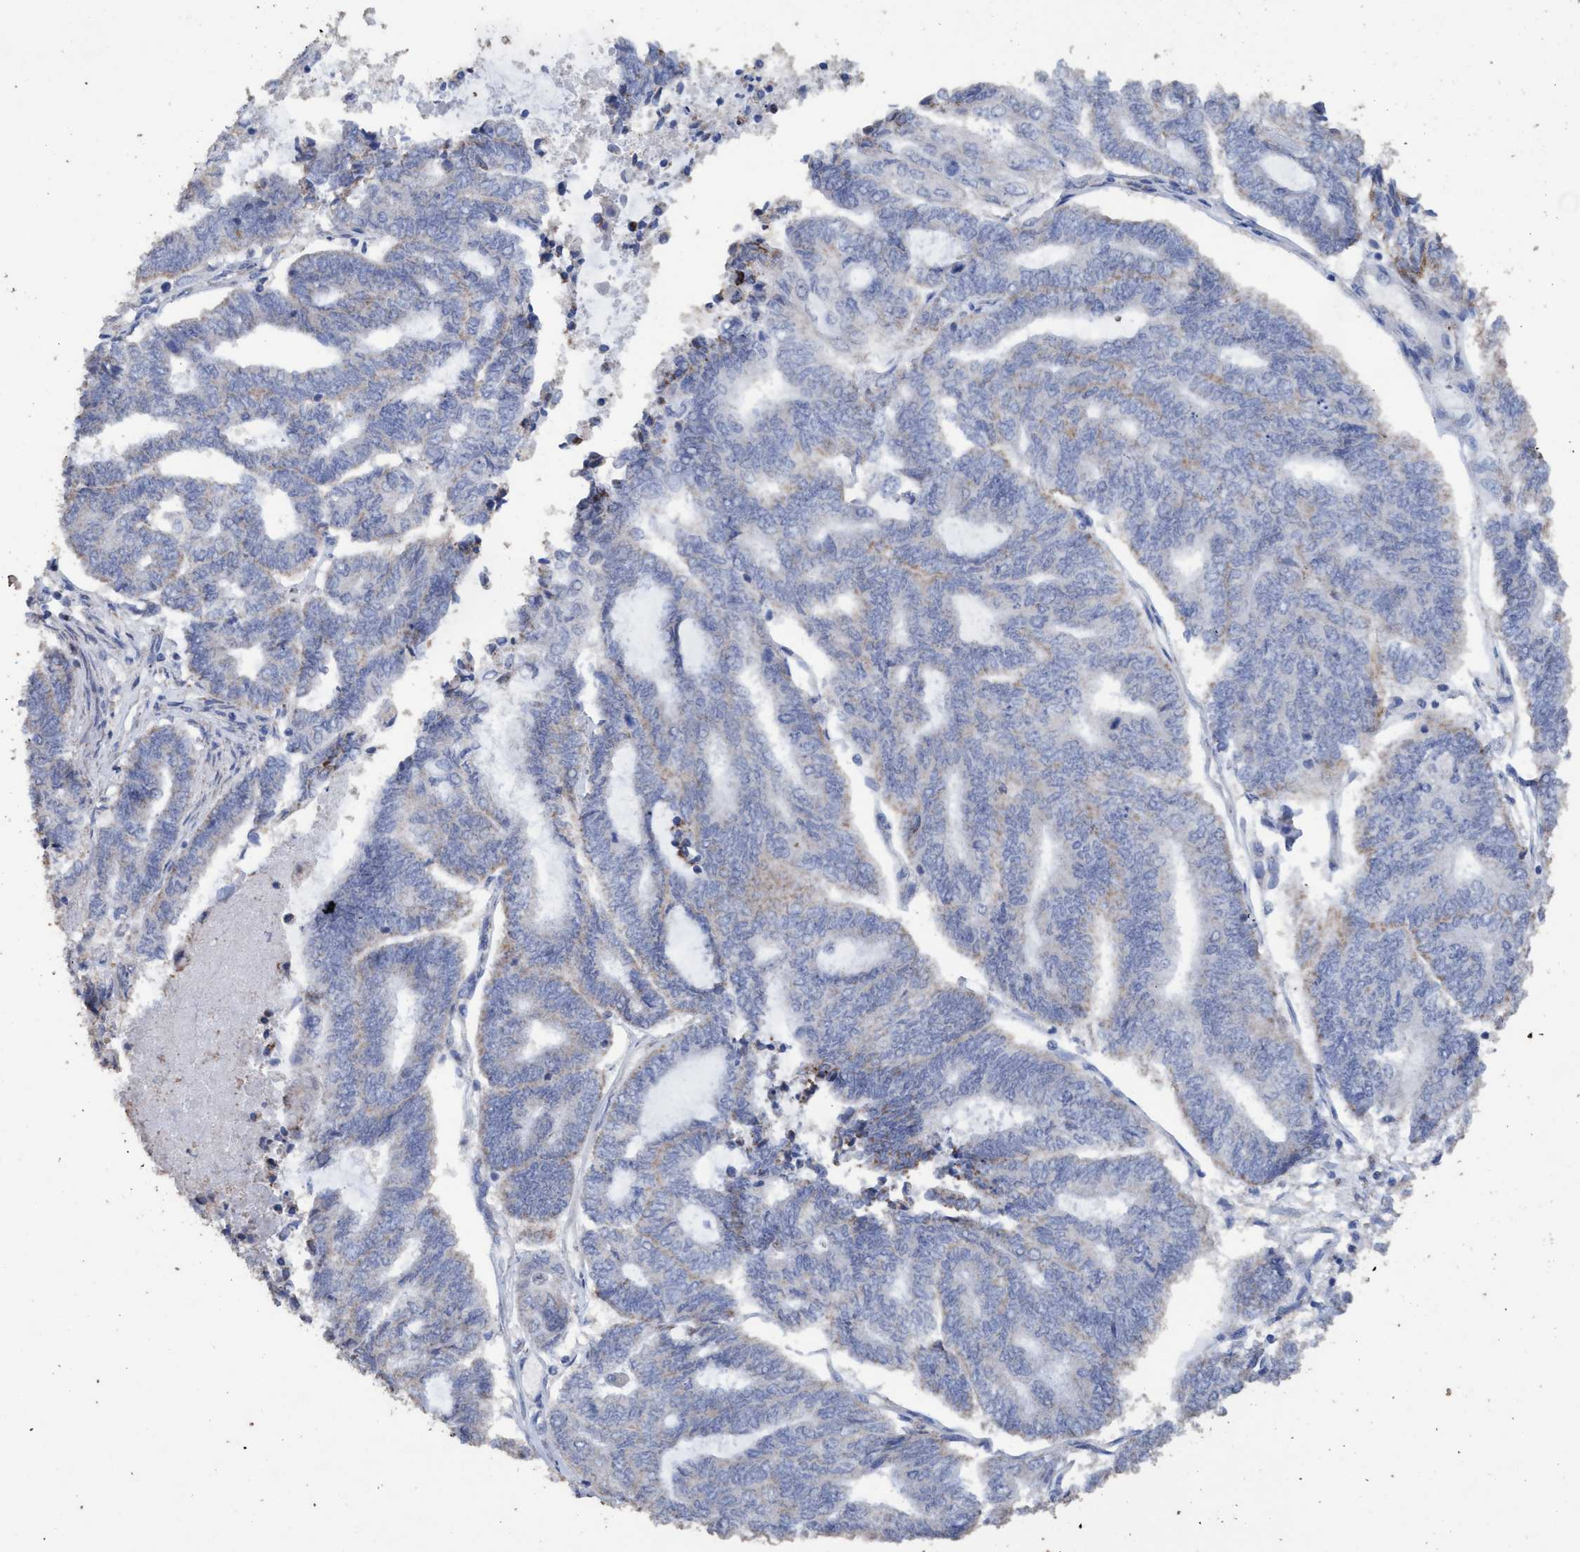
{"staining": {"intensity": "negative", "quantity": "none", "location": "none"}, "tissue": "endometrial cancer", "cell_type": "Tumor cells", "image_type": "cancer", "snomed": [{"axis": "morphology", "description": "Adenocarcinoma, NOS"}, {"axis": "topography", "description": "Uterus"}, {"axis": "topography", "description": "Endometrium"}], "caption": "Immunohistochemistry micrograph of human endometrial cancer stained for a protein (brown), which shows no expression in tumor cells. The staining was performed using DAB (3,3'-diaminobenzidine) to visualize the protein expression in brown, while the nuclei were stained in blue with hematoxylin (Magnification: 20x).", "gene": "RSAD1", "patient": {"sex": "female", "age": 70}}